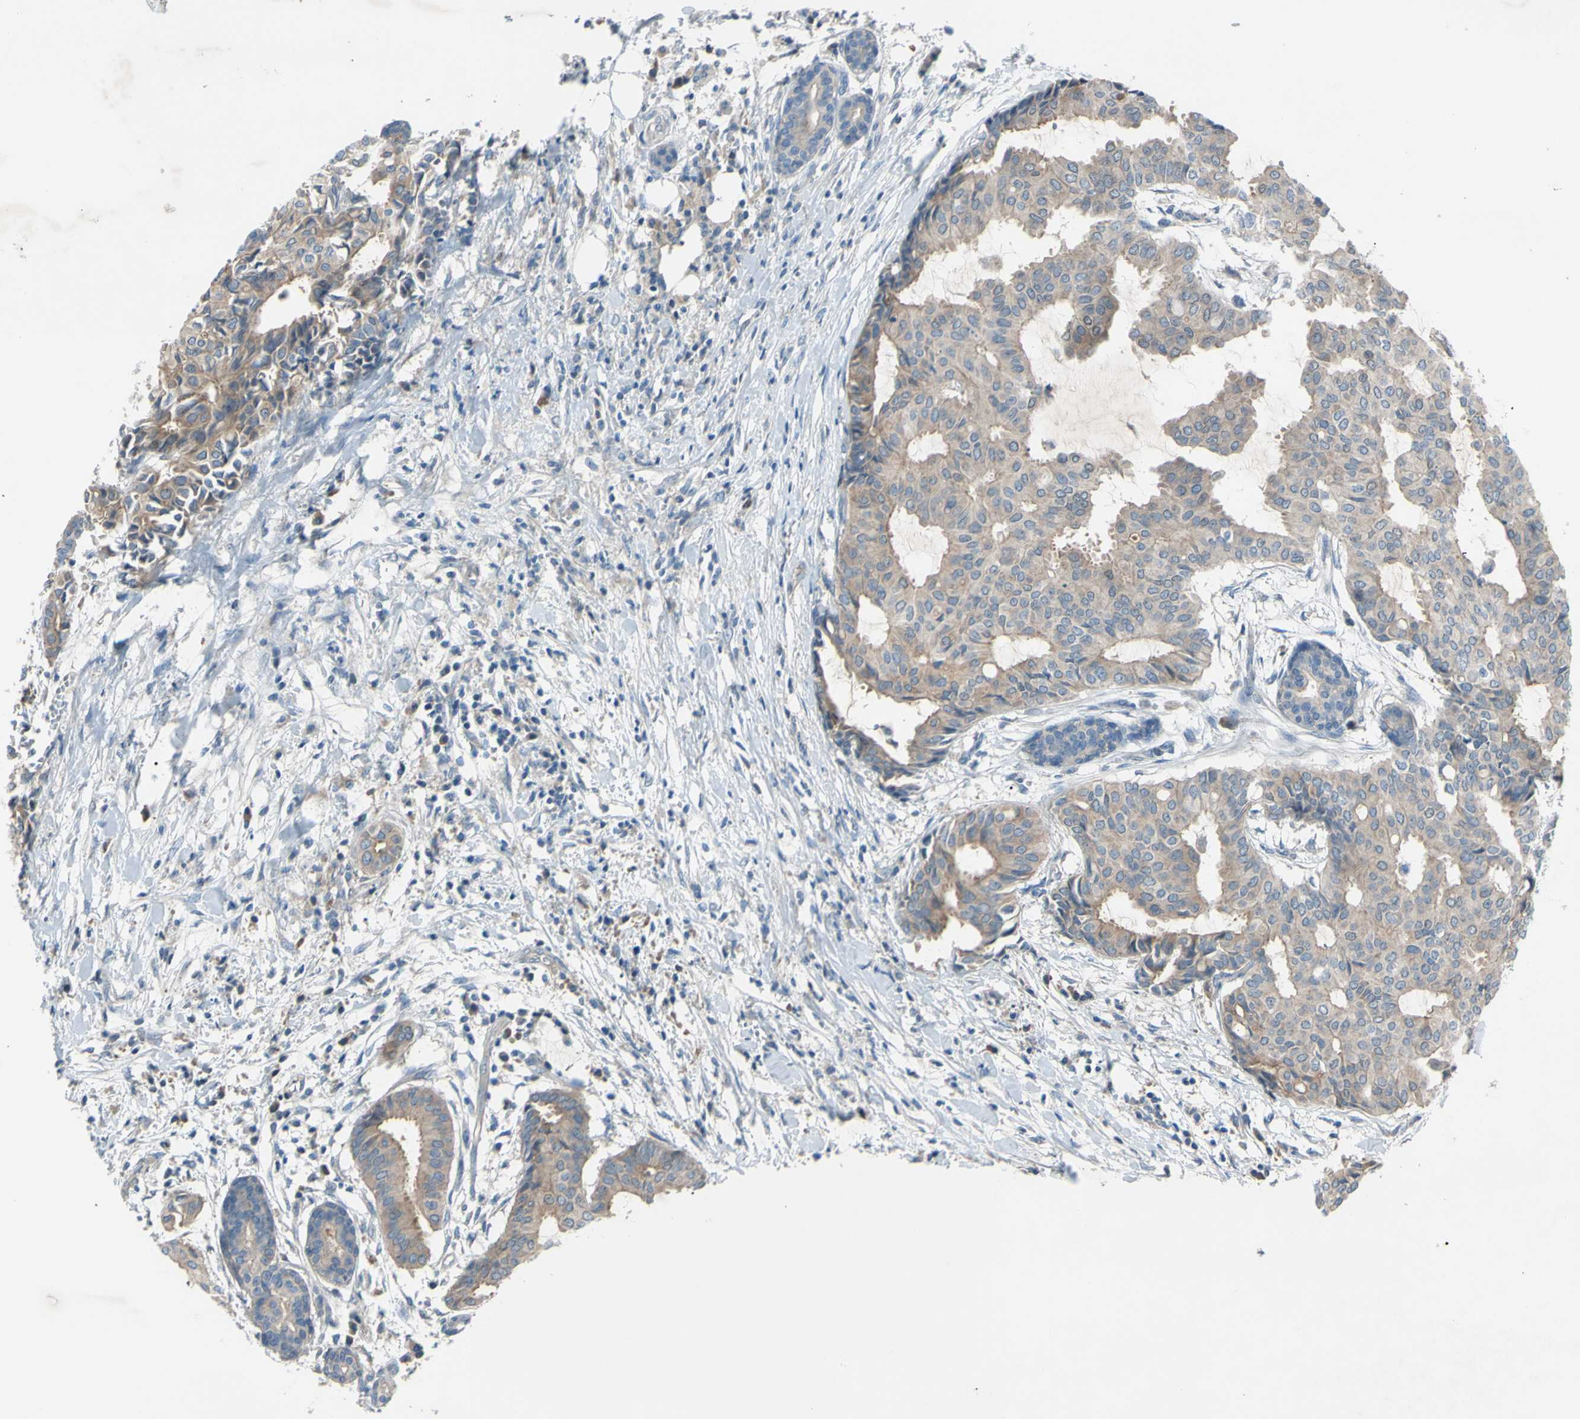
{"staining": {"intensity": "weak", "quantity": ">75%", "location": "cytoplasmic/membranous"}, "tissue": "head and neck cancer", "cell_type": "Tumor cells", "image_type": "cancer", "snomed": [{"axis": "morphology", "description": "Adenocarcinoma, NOS"}, {"axis": "topography", "description": "Salivary gland"}, {"axis": "topography", "description": "Head-Neck"}], "caption": "This is an image of immunohistochemistry (IHC) staining of head and neck adenocarcinoma, which shows weak positivity in the cytoplasmic/membranous of tumor cells.", "gene": "ATRN", "patient": {"sex": "female", "age": 59}}